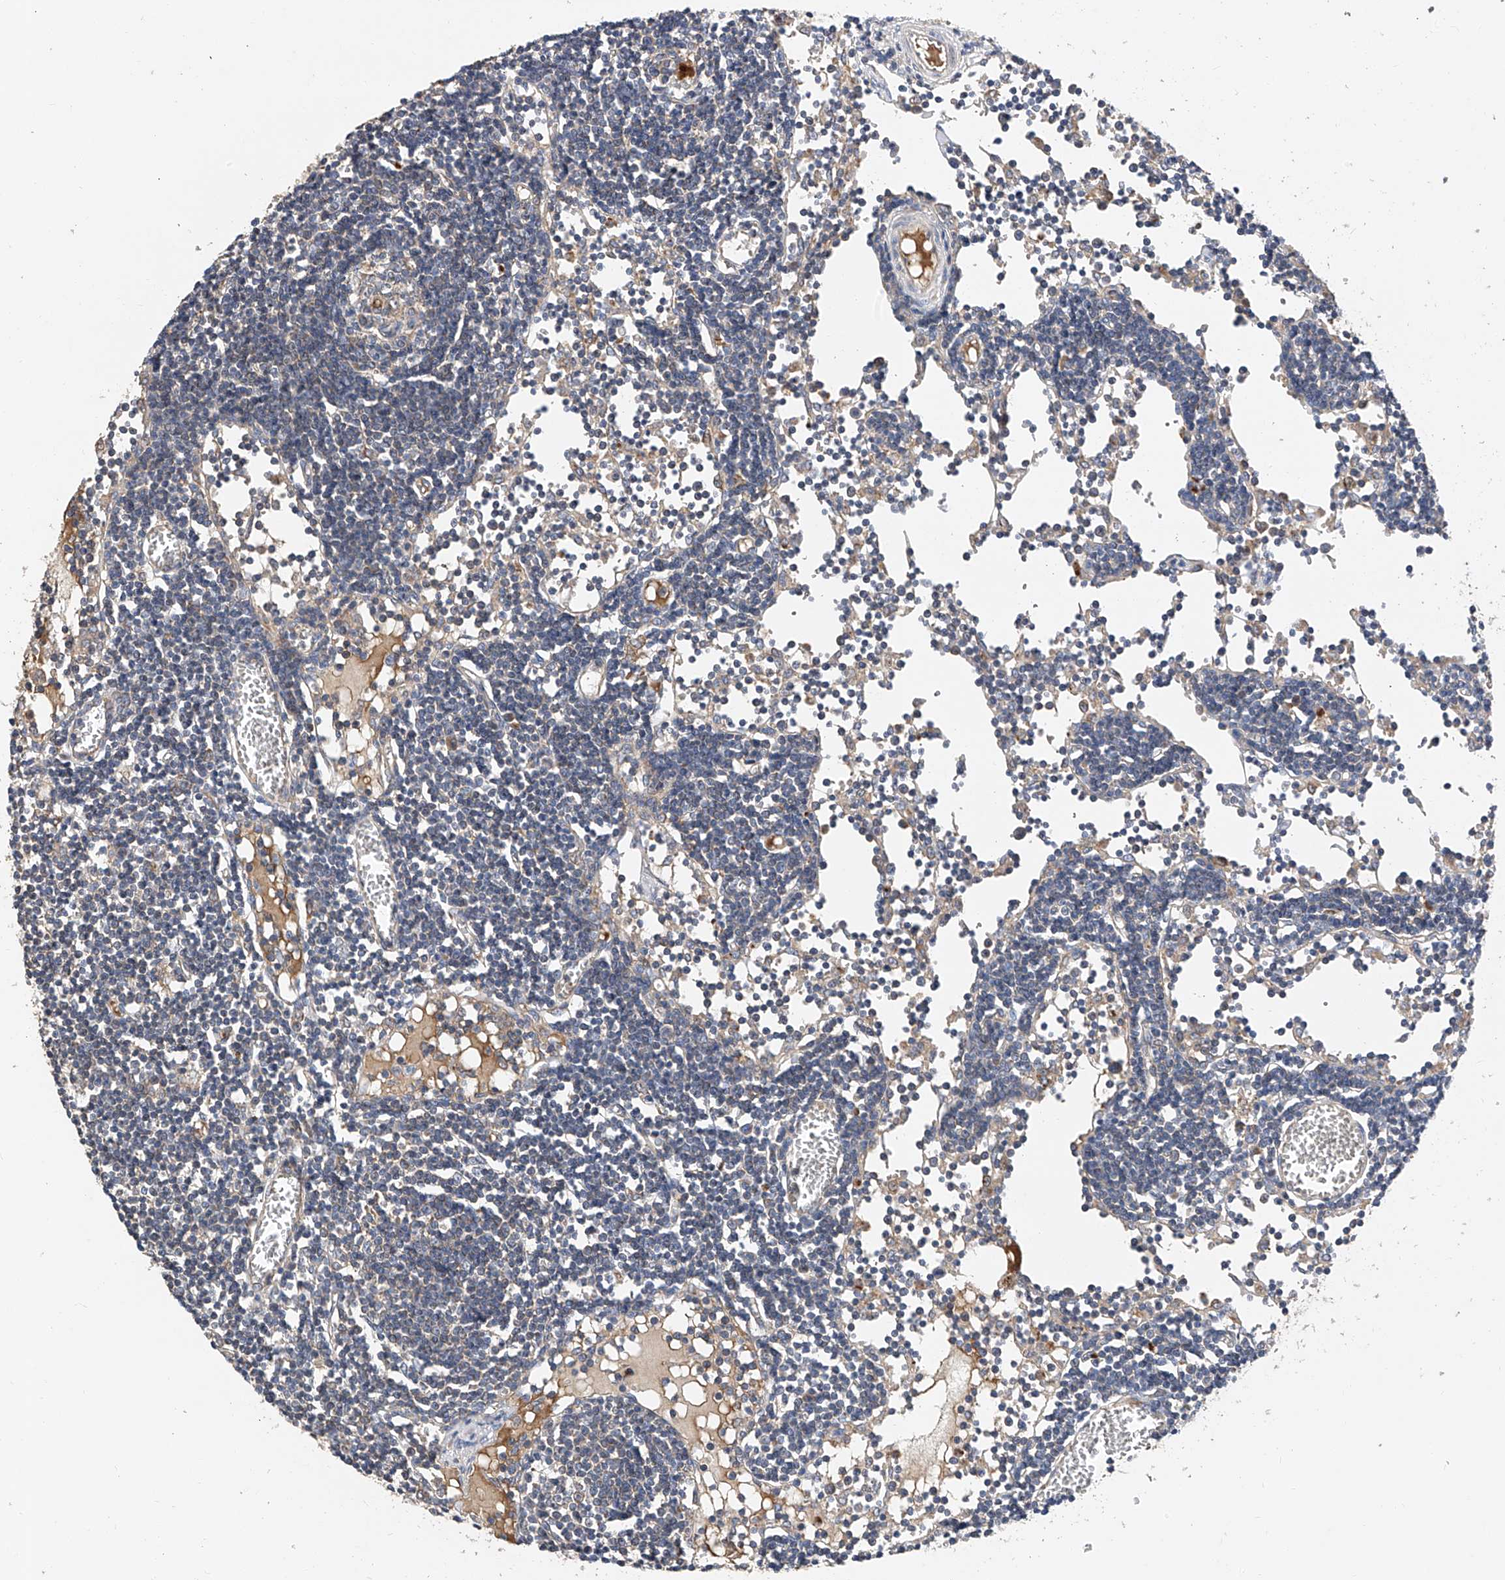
{"staining": {"intensity": "weak", "quantity": "25%-75%", "location": "cytoplasmic/membranous"}, "tissue": "lymph node", "cell_type": "Germinal center cells", "image_type": "normal", "snomed": [{"axis": "morphology", "description": "Normal tissue, NOS"}, {"axis": "topography", "description": "Lymph node"}], "caption": "Weak cytoplasmic/membranous expression is appreciated in about 25%-75% of germinal center cells in normal lymph node.", "gene": "PTK2", "patient": {"sex": "female", "age": 11}}